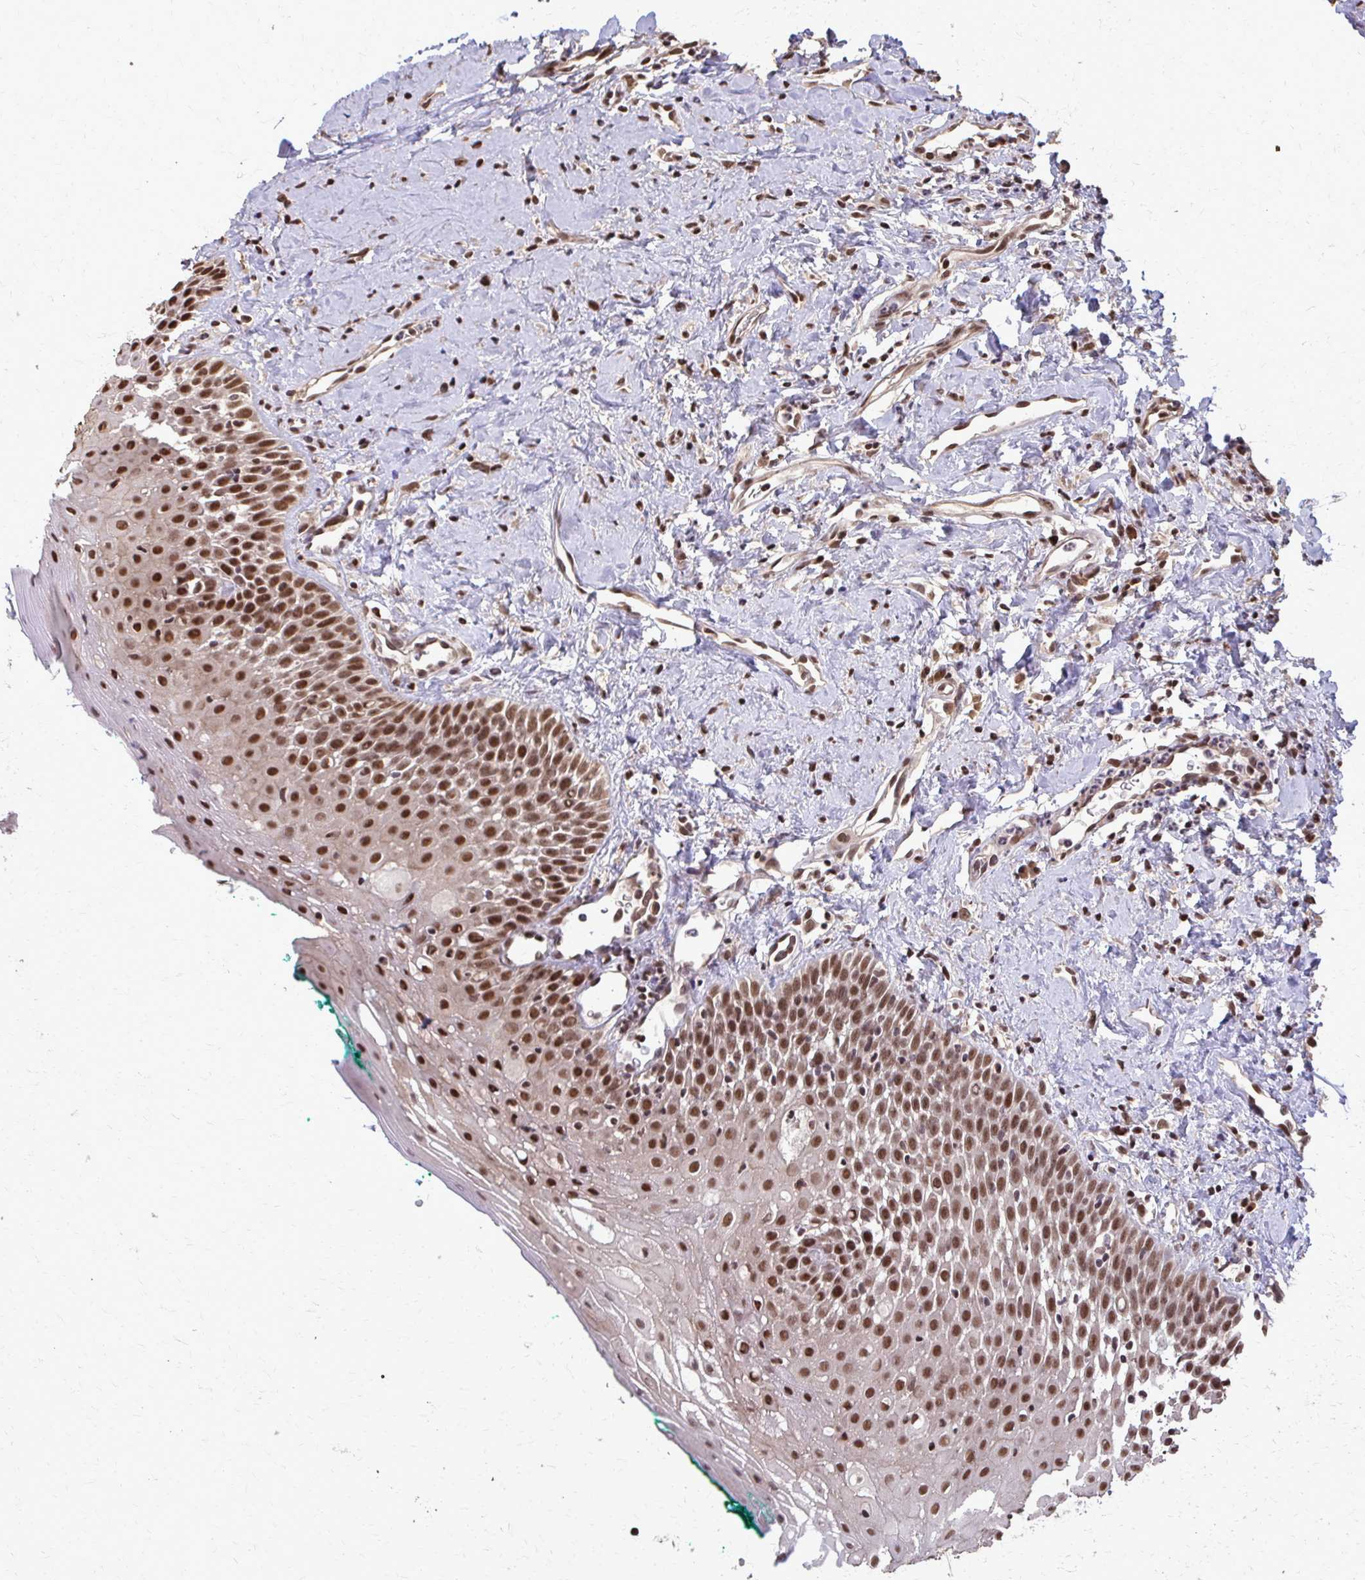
{"staining": {"intensity": "strong", "quantity": "25%-75%", "location": "nuclear"}, "tissue": "oral mucosa", "cell_type": "Squamous epithelial cells", "image_type": "normal", "snomed": [{"axis": "morphology", "description": "Normal tissue, NOS"}, {"axis": "topography", "description": "Oral tissue"}], "caption": "This image displays unremarkable oral mucosa stained with IHC to label a protein in brown. The nuclear of squamous epithelial cells show strong positivity for the protein. Nuclei are counter-stained blue.", "gene": "SS18", "patient": {"sex": "female", "age": 70}}